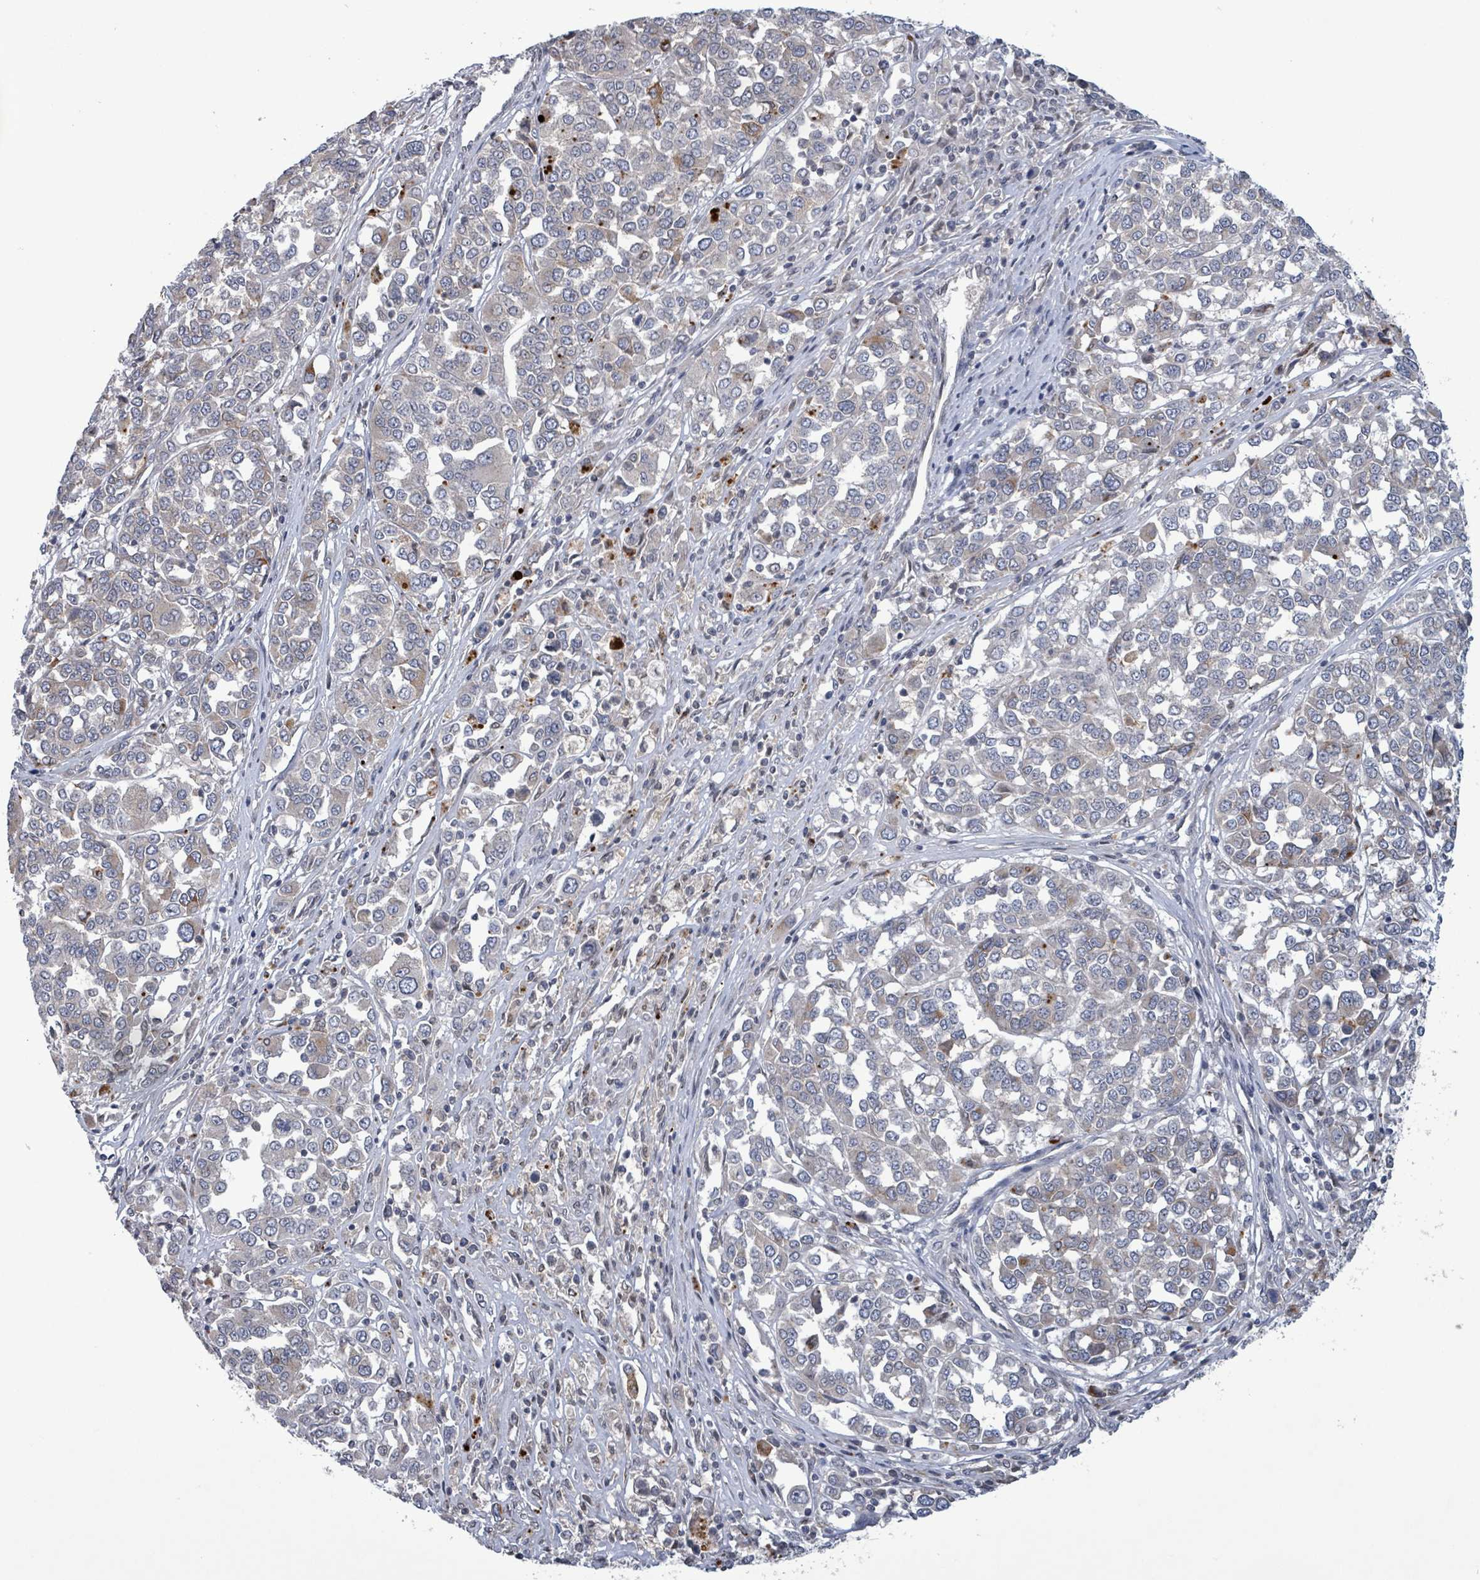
{"staining": {"intensity": "negative", "quantity": "none", "location": "none"}, "tissue": "melanoma", "cell_type": "Tumor cells", "image_type": "cancer", "snomed": [{"axis": "morphology", "description": "Malignant melanoma, Metastatic site"}, {"axis": "topography", "description": "Lymph node"}], "caption": "An immunohistochemistry (IHC) photomicrograph of melanoma is shown. There is no staining in tumor cells of melanoma.", "gene": "GRM8", "patient": {"sex": "male", "age": 44}}